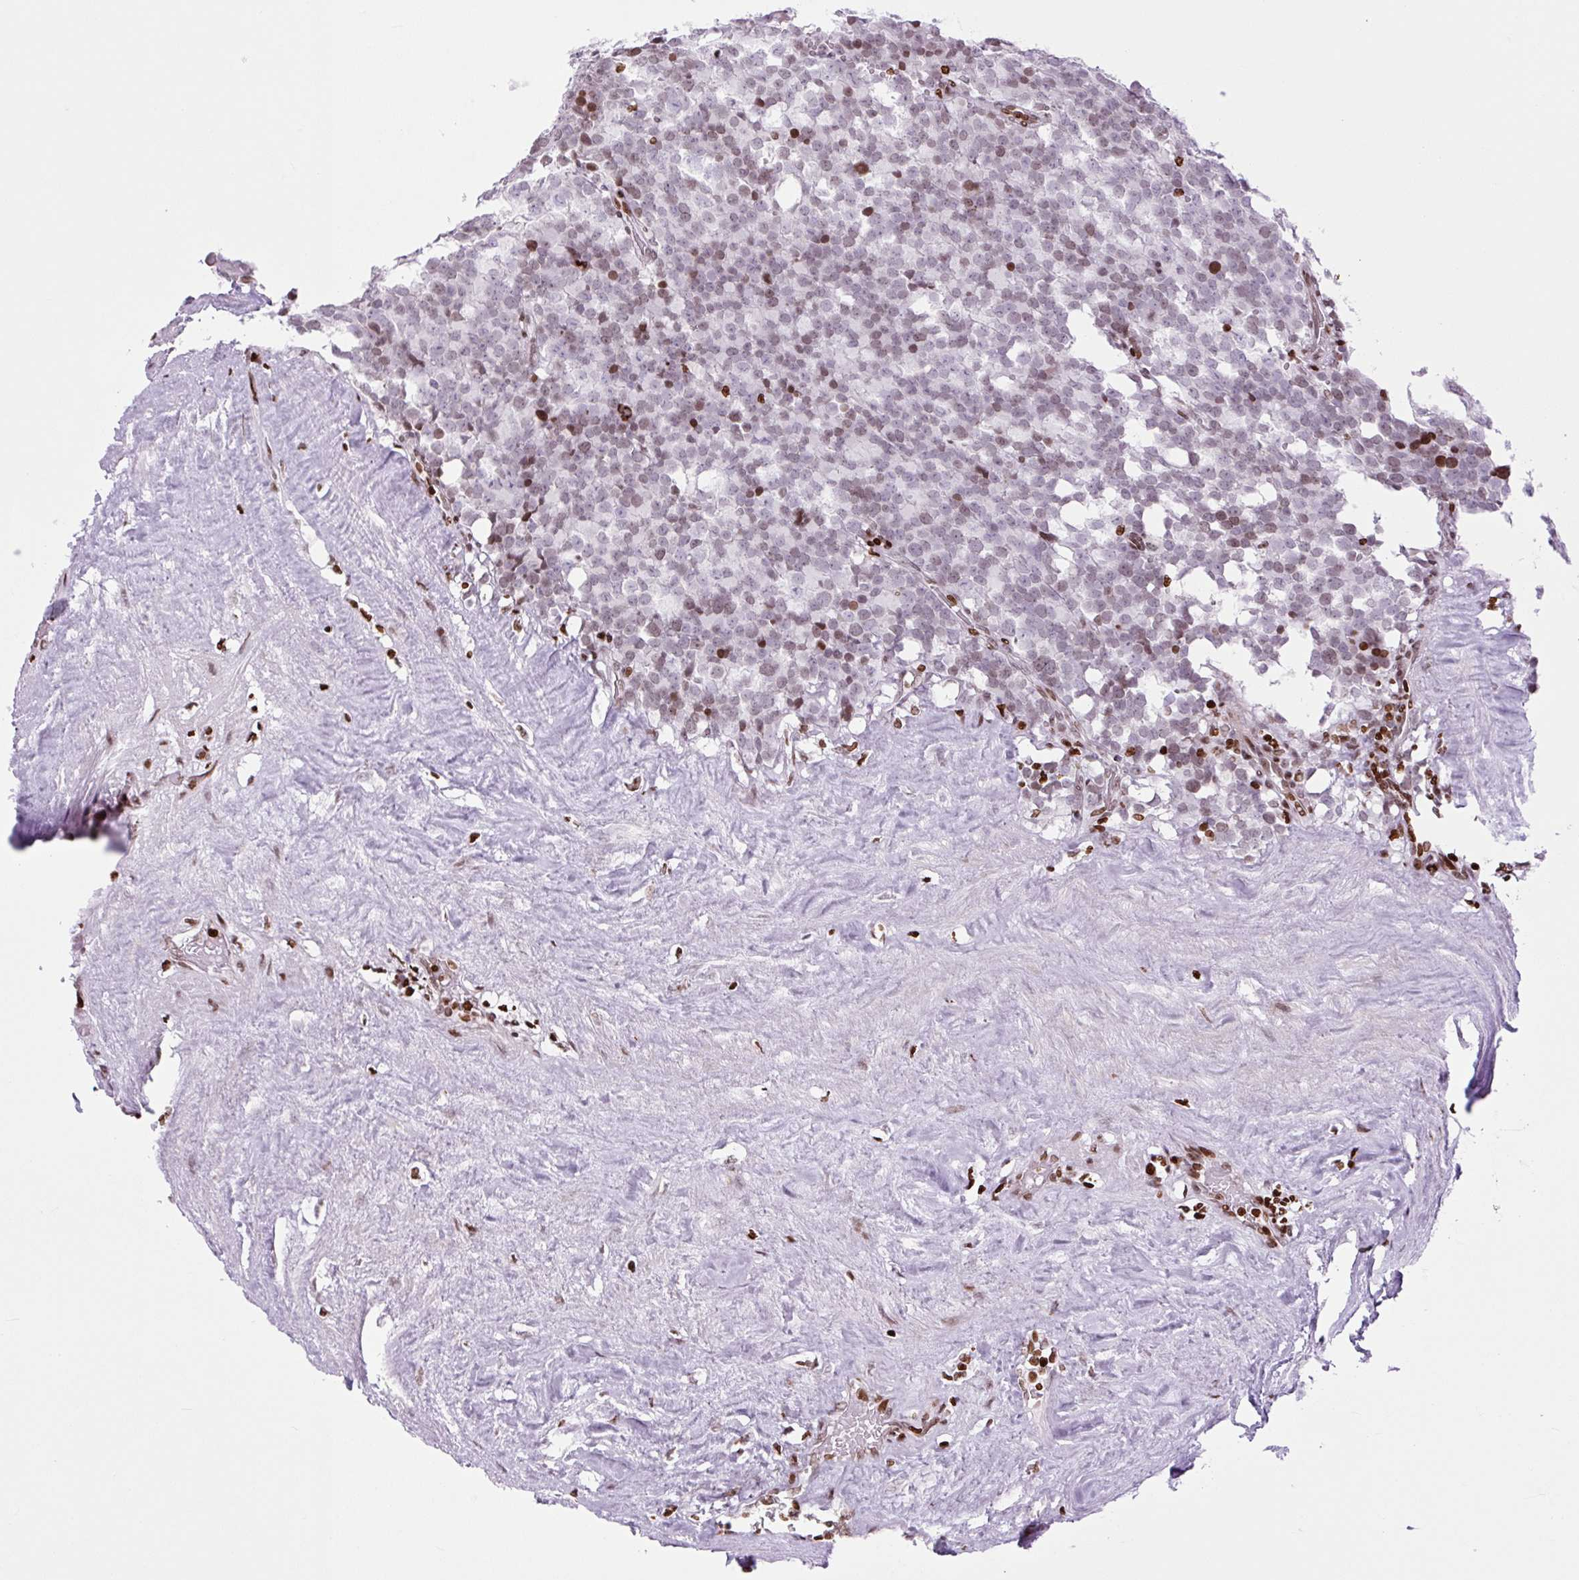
{"staining": {"intensity": "weak", "quantity": "<25%", "location": "nuclear"}, "tissue": "testis cancer", "cell_type": "Tumor cells", "image_type": "cancer", "snomed": [{"axis": "morphology", "description": "Seminoma, NOS"}, {"axis": "topography", "description": "Testis"}], "caption": "A micrograph of human seminoma (testis) is negative for staining in tumor cells.", "gene": "H1-3", "patient": {"sex": "male", "age": 71}}